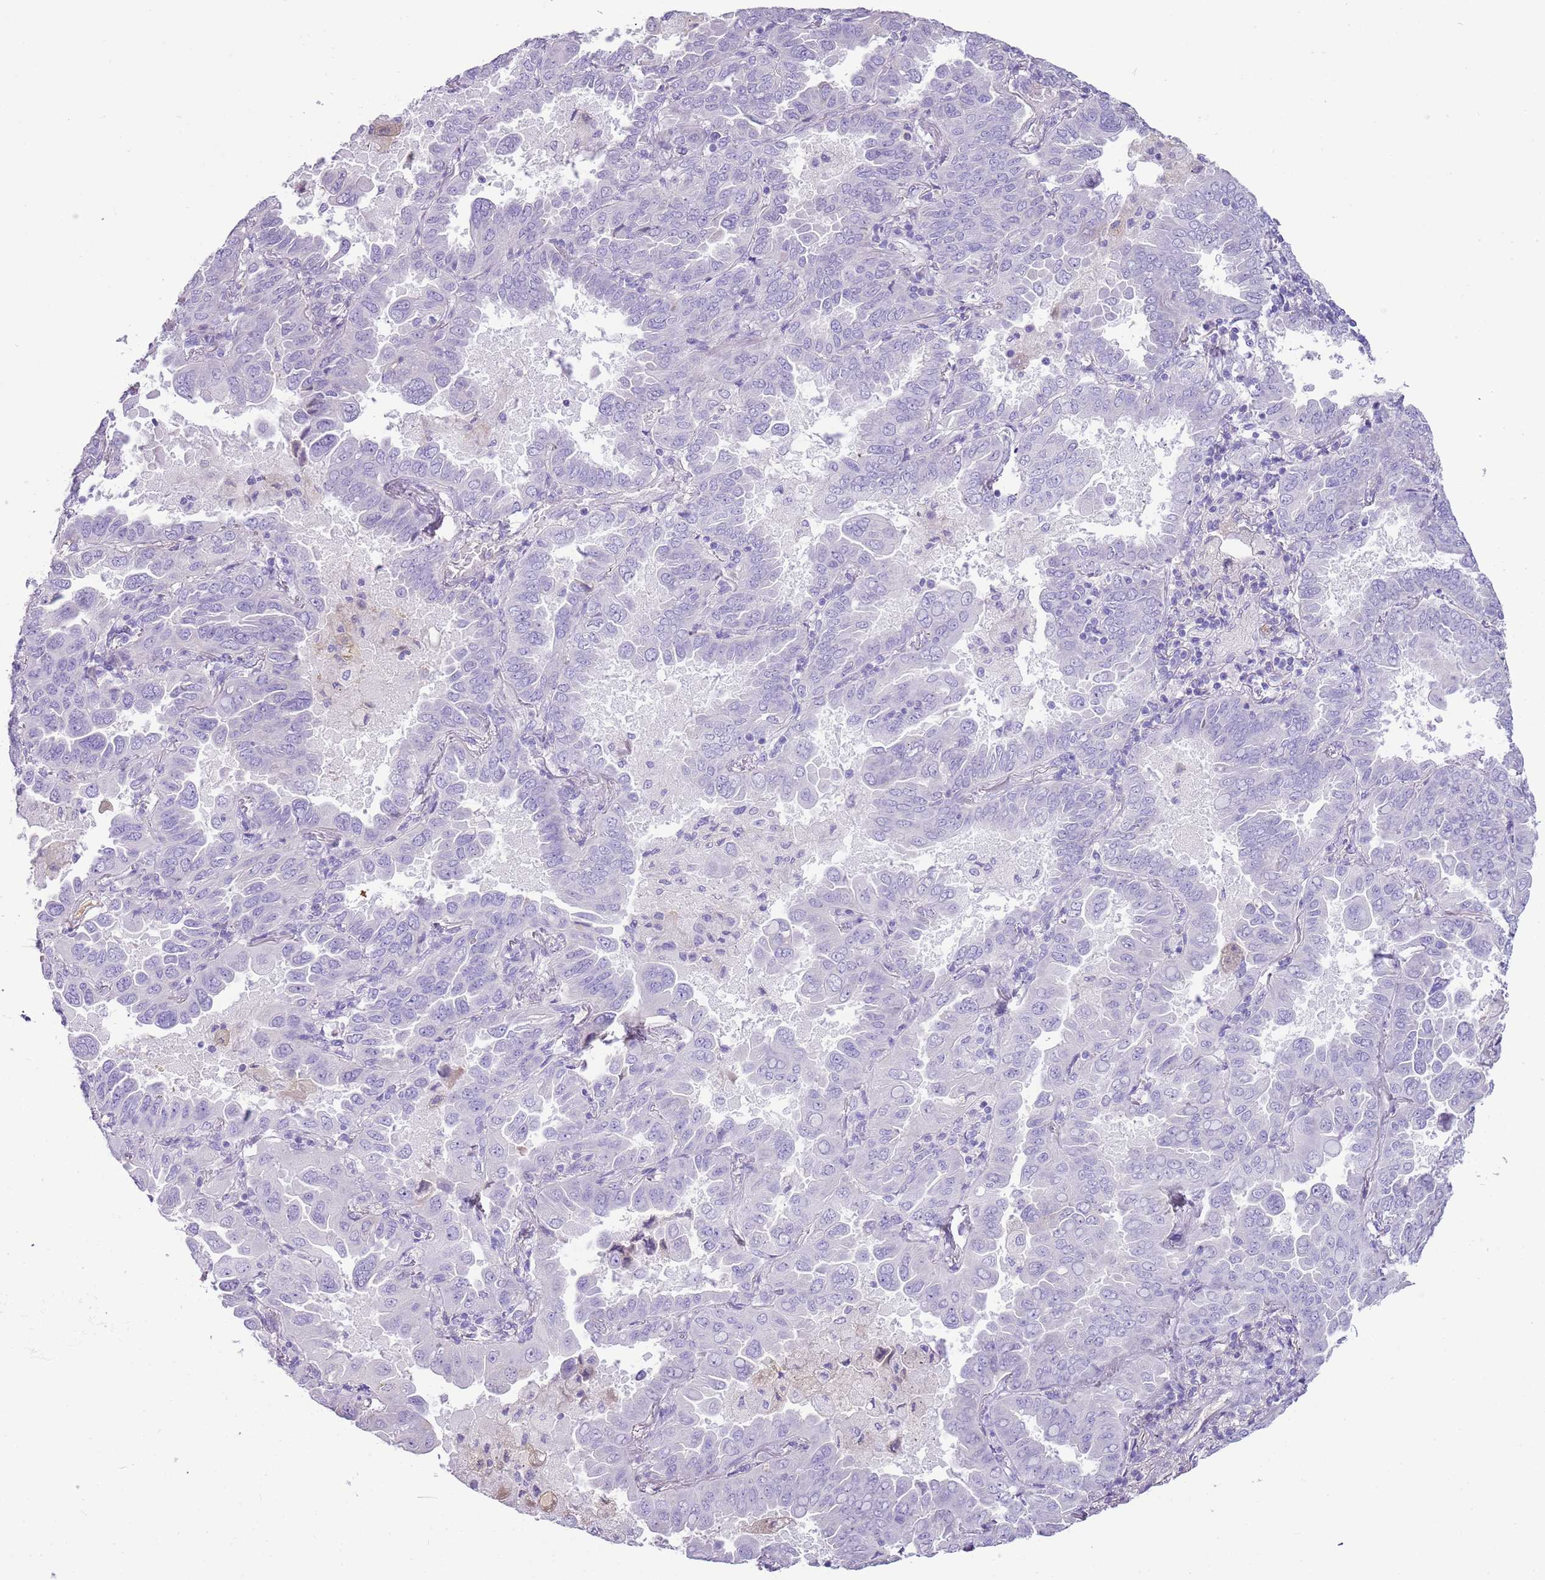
{"staining": {"intensity": "negative", "quantity": "none", "location": "none"}, "tissue": "lung cancer", "cell_type": "Tumor cells", "image_type": "cancer", "snomed": [{"axis": "morphology", "description": "Adenocarcinoma, NOS"}, {"axis": "topography", "description": "Lung"}], "caption": "This is an immunohistochemistry histopathology image of adenocarcinoma (lung). There is no positivity in tumor cells.", "gene": "IGKV3D-11", "patient": {"sex": "male", "age": 64}}